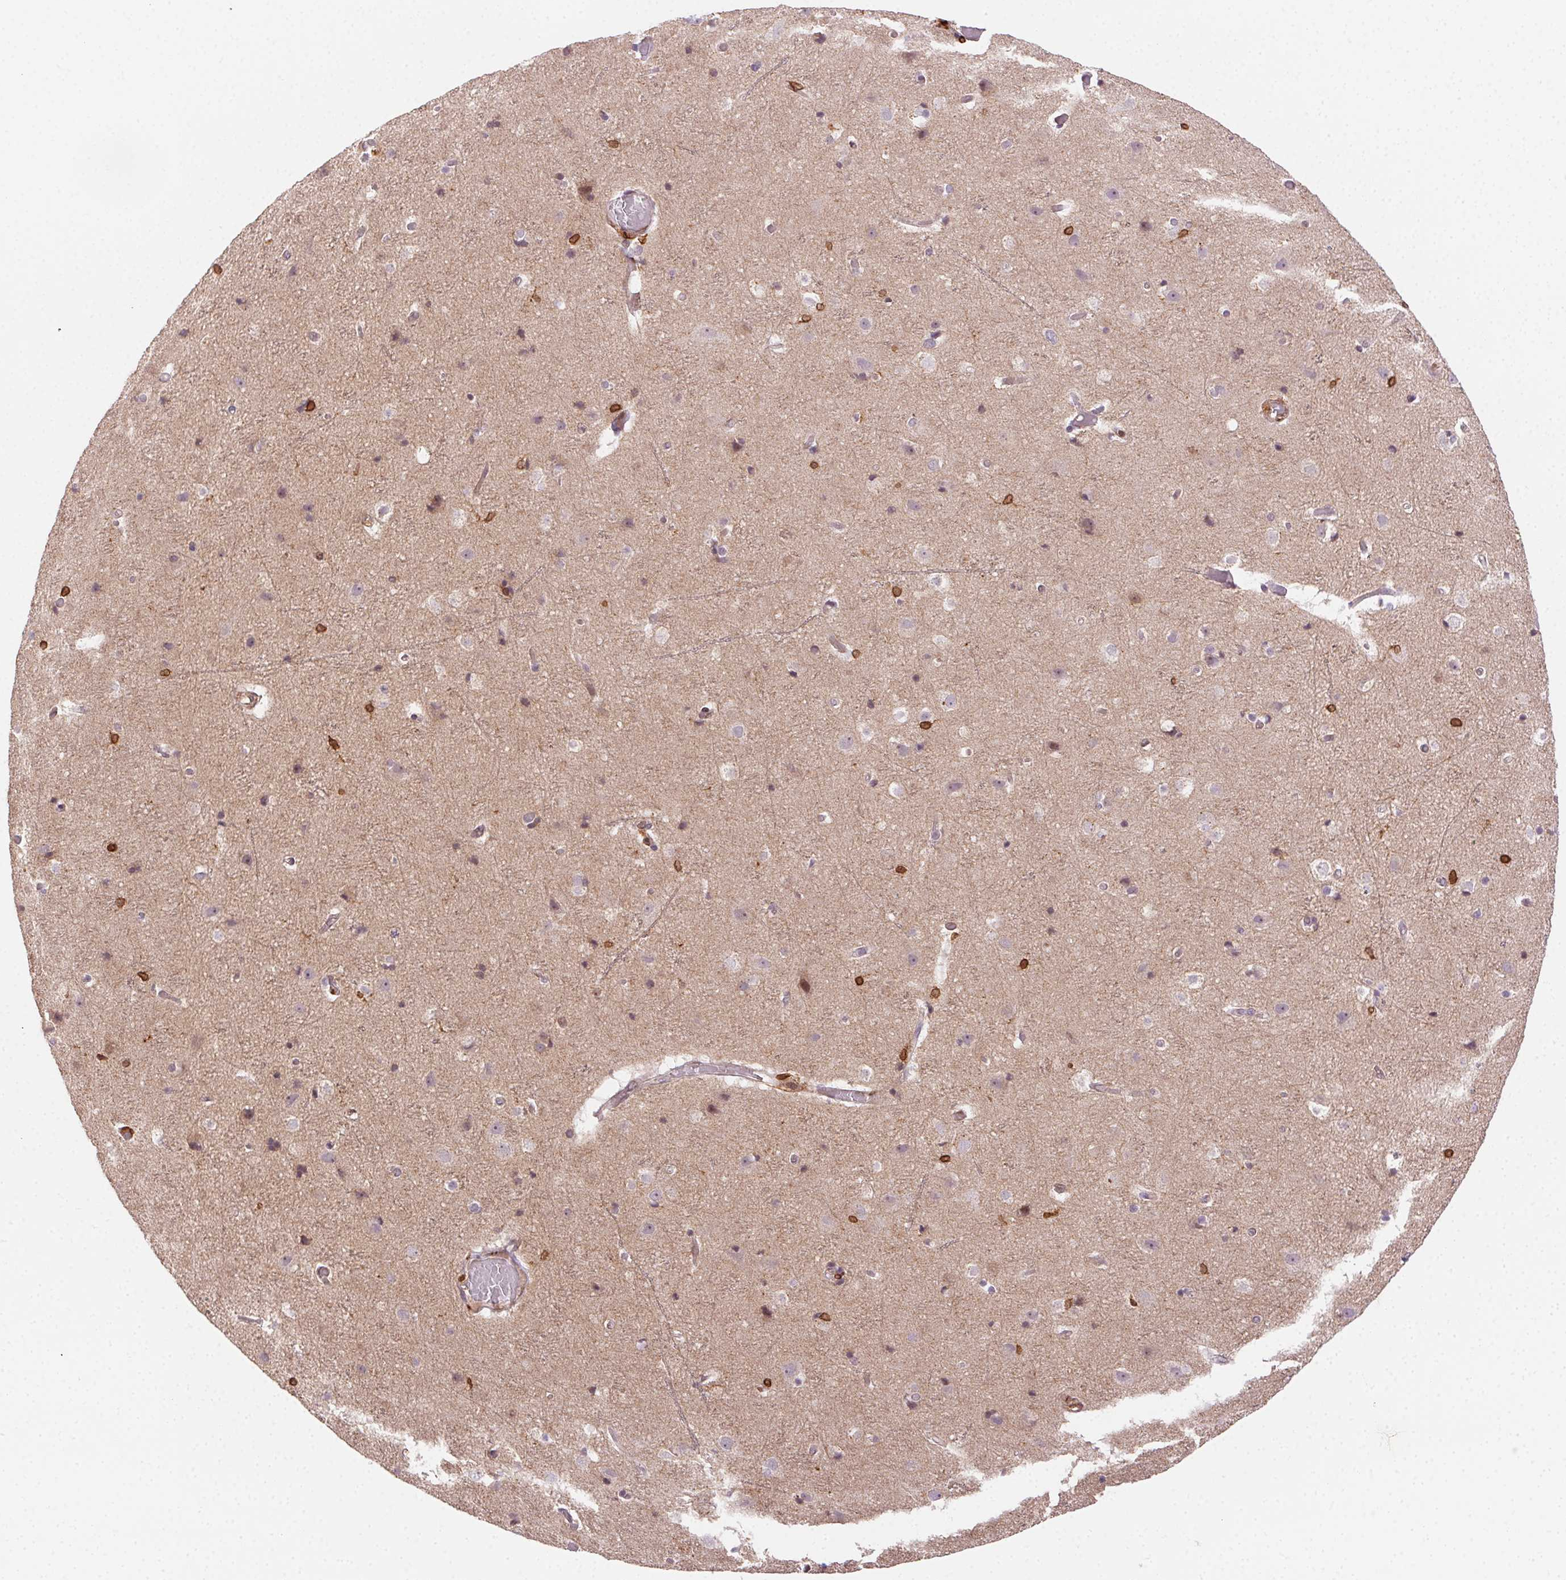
{"staining": {"intensity": "moderate", "quantity": "25%-75%", "location": "cytoplasmic/membranous"}, "tissue": "cerebral cortex", "cell_type": "Endothelial cells", "image_type": "normal", "snomed": [{"axis": "morphology", "description": "Normal tissue, NOS"}, {"axis": "topography", "description": "Cerebral cortex"}], "caption": "Protein expression analysis of unremarkable cerebral cortex displays moderate cytoplasmic/membranous expression in approximately 25%-75% of endothelial cells.", "gene": "RNASET2", "patient": {"sex": "female", "age": 52}}